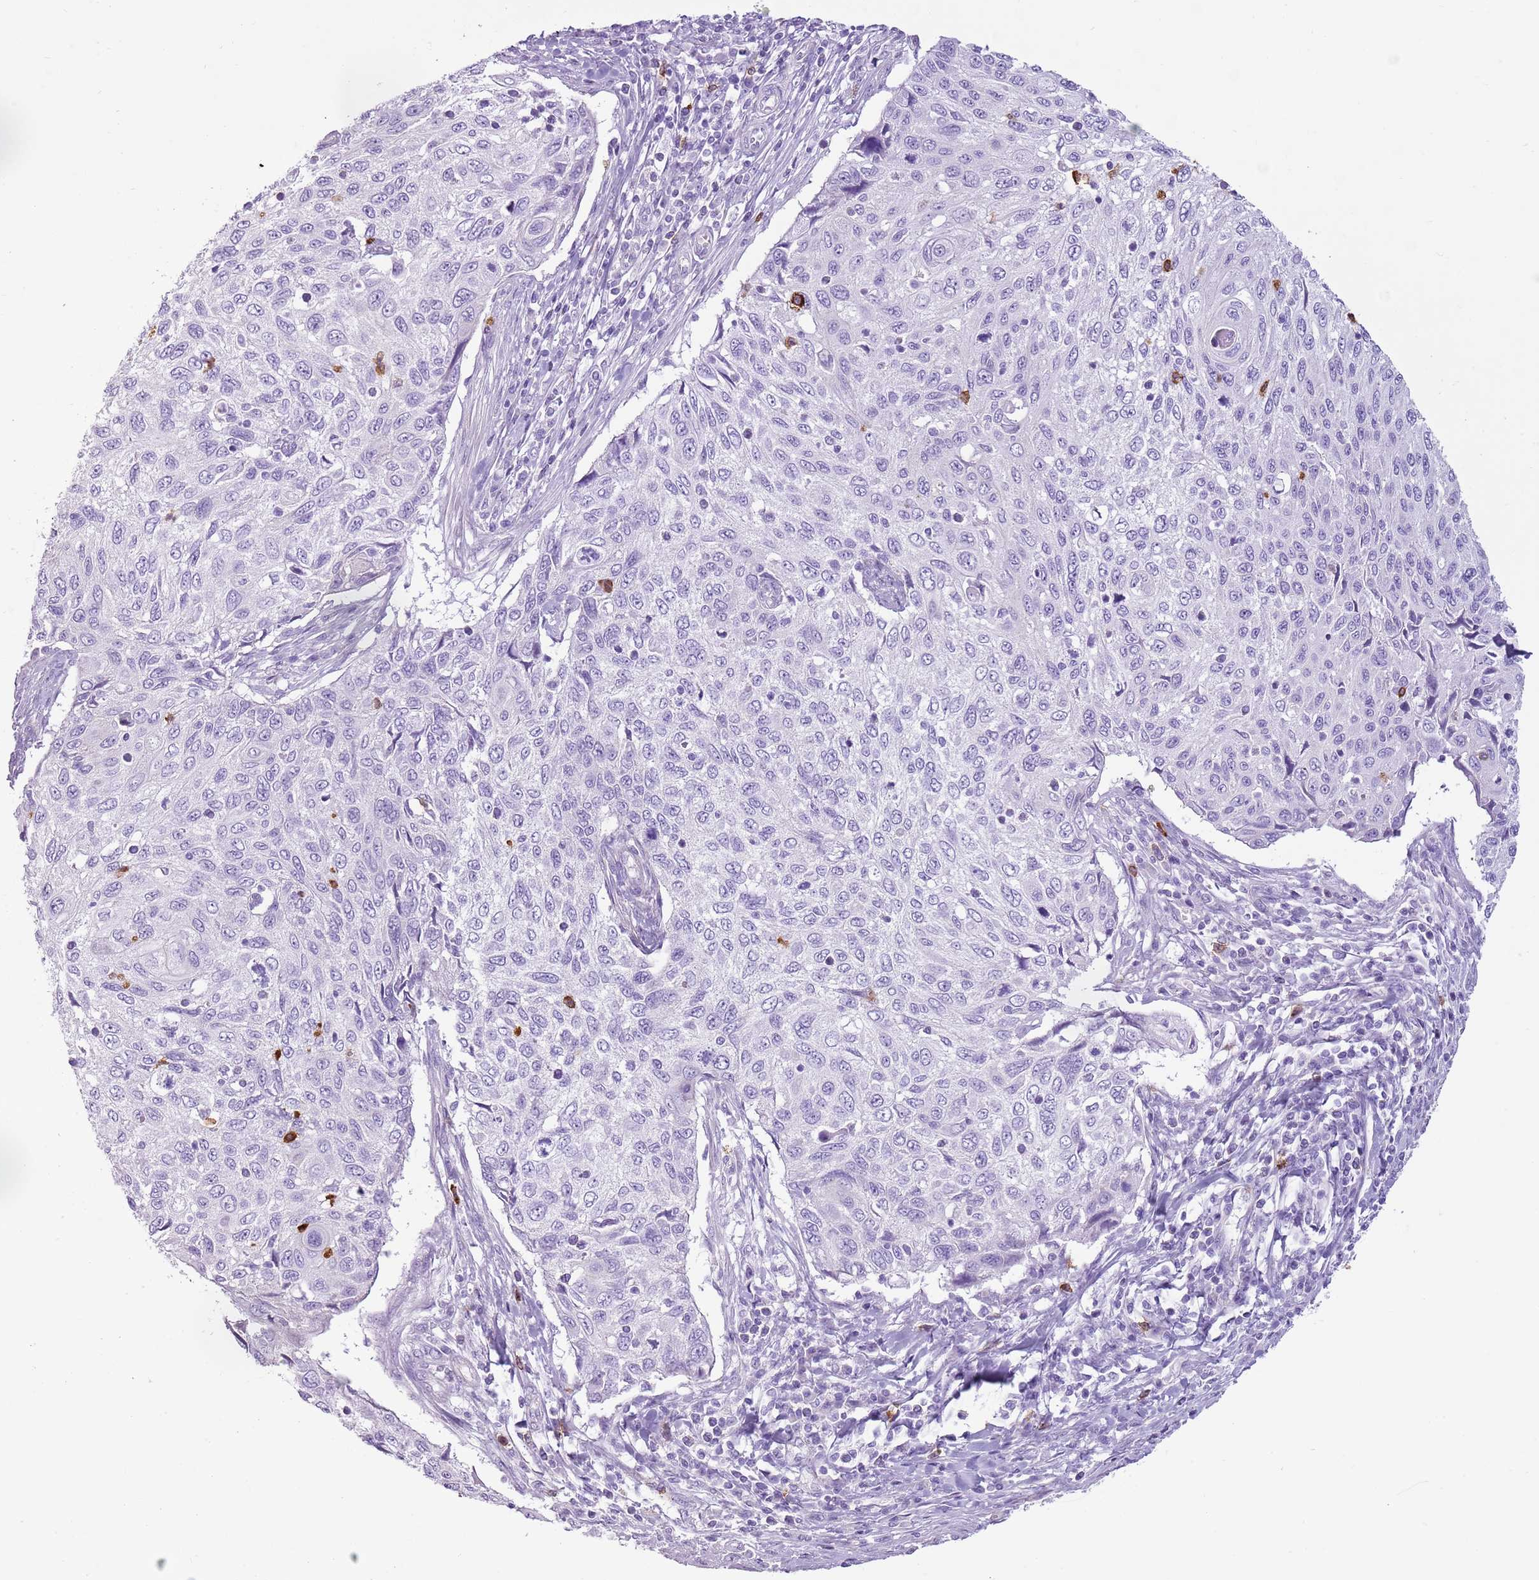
{"staining": {"intensity": "negative", "quantity": "none", "location": "none"}, "tissue": "cervical cancer", "cell_type": "Tumor cells", "image_type": "cancer", "snomed": [{"axis": "morphology", "description": "Squamous cell carcinoma, NOS"}, {"axis": "topography", "description": "Cervix"}], "caption": "Protein analysis of squamous cell carcinoma (cervical) displays no significant positivity in tumor cells.", "gene": "CD177", "patient": {"sex": "female", "age": 70}}